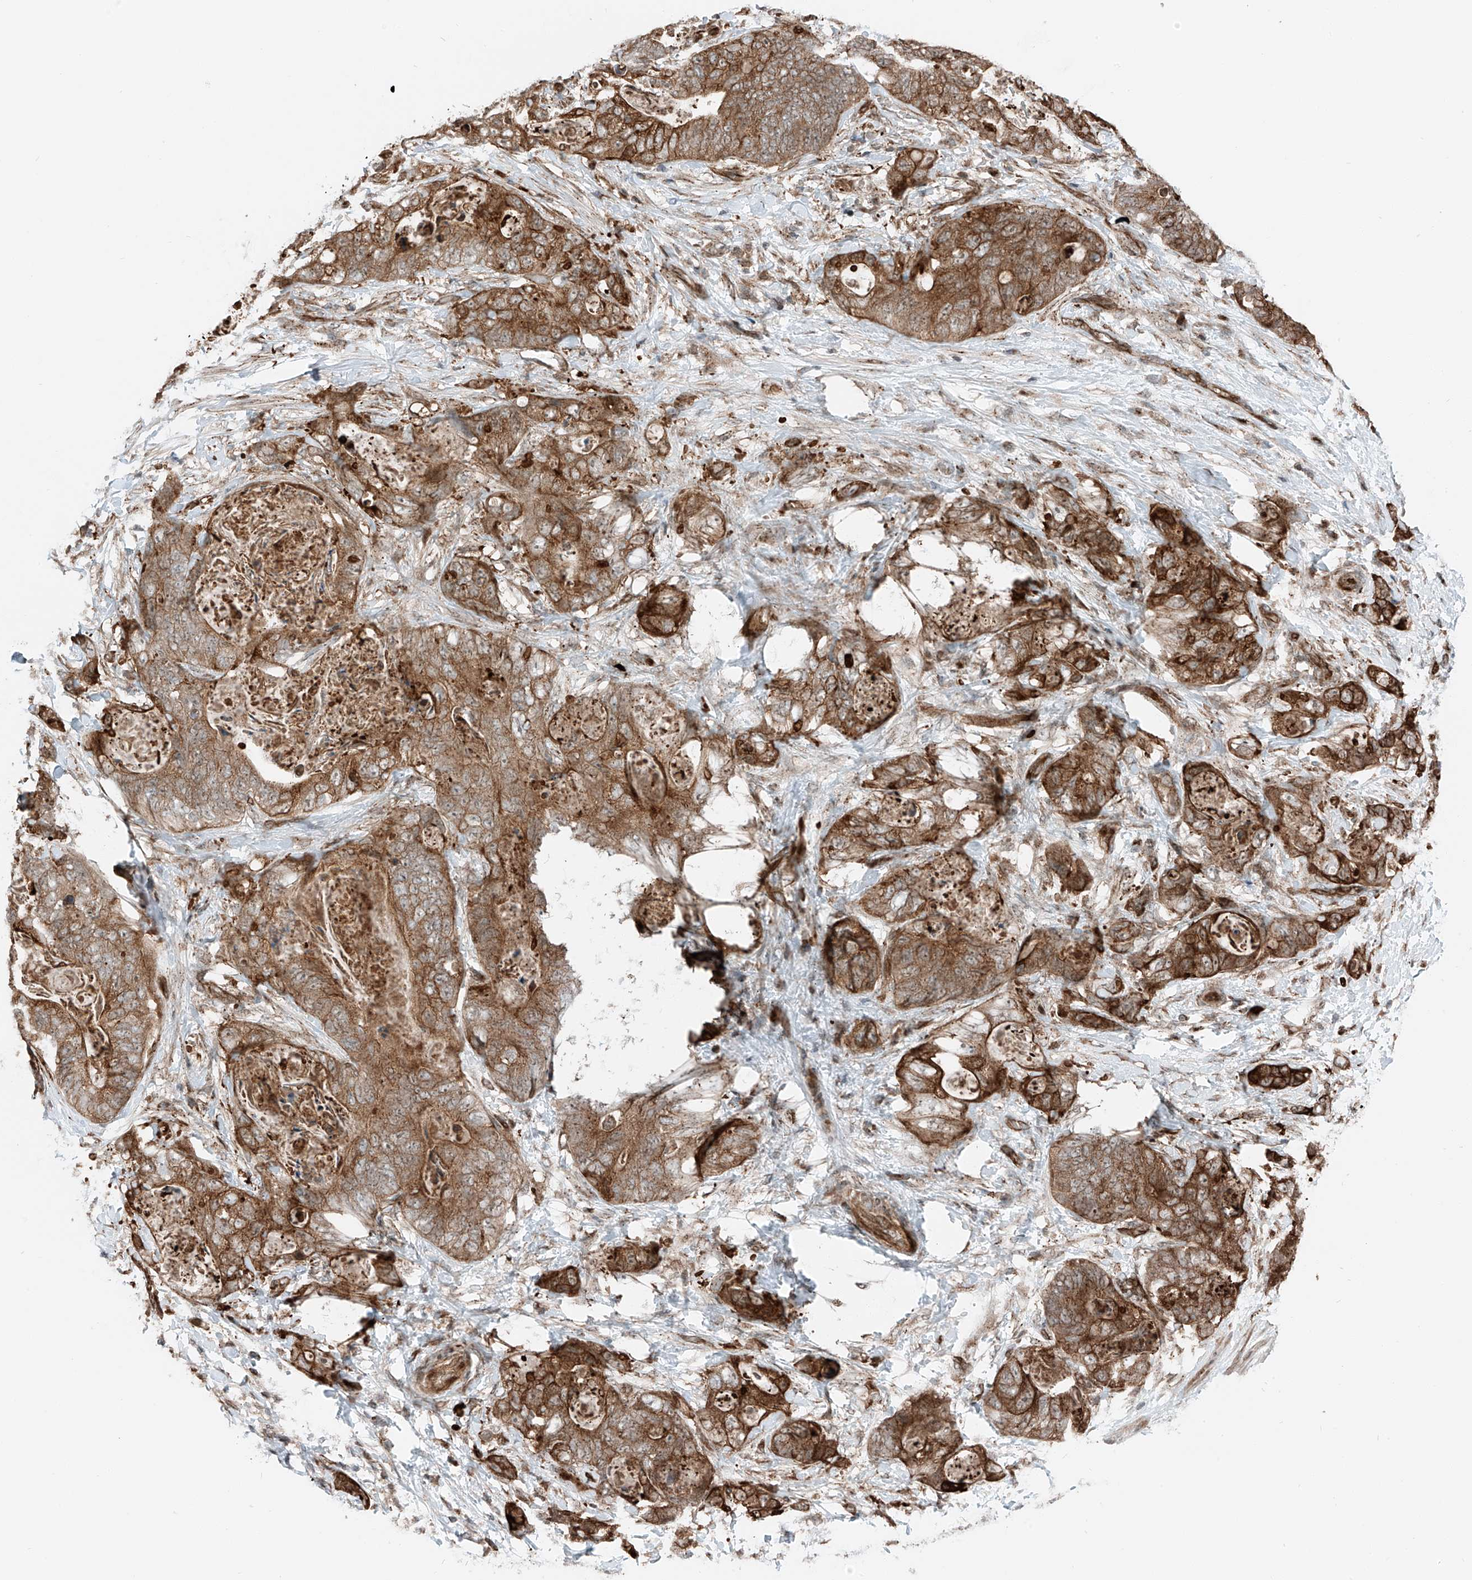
{"staining": {"intensity": "strong", "quantity": ">75%", "location": "cytoplasmic/membranous"}, "tissue": "stomach cancer", "cell_type": "Tumor cells", "image_type": "cancer", "snomed": [{"axis": "morphology", "description": "Adenocarcinoma, NOS"}, {"axis": "topography", "description": "Stomach"}], "caption": "The micrograph demonstrates staining of stomach adenocarcinoma, revealing strong cytoplasmic/membranous protein staining (brown color) within tumor cells. (DAB = brown stain, brightfield microscopy at high magnification).", "gene": "USP48", "patient": {"sex": "female", "age": 89}}